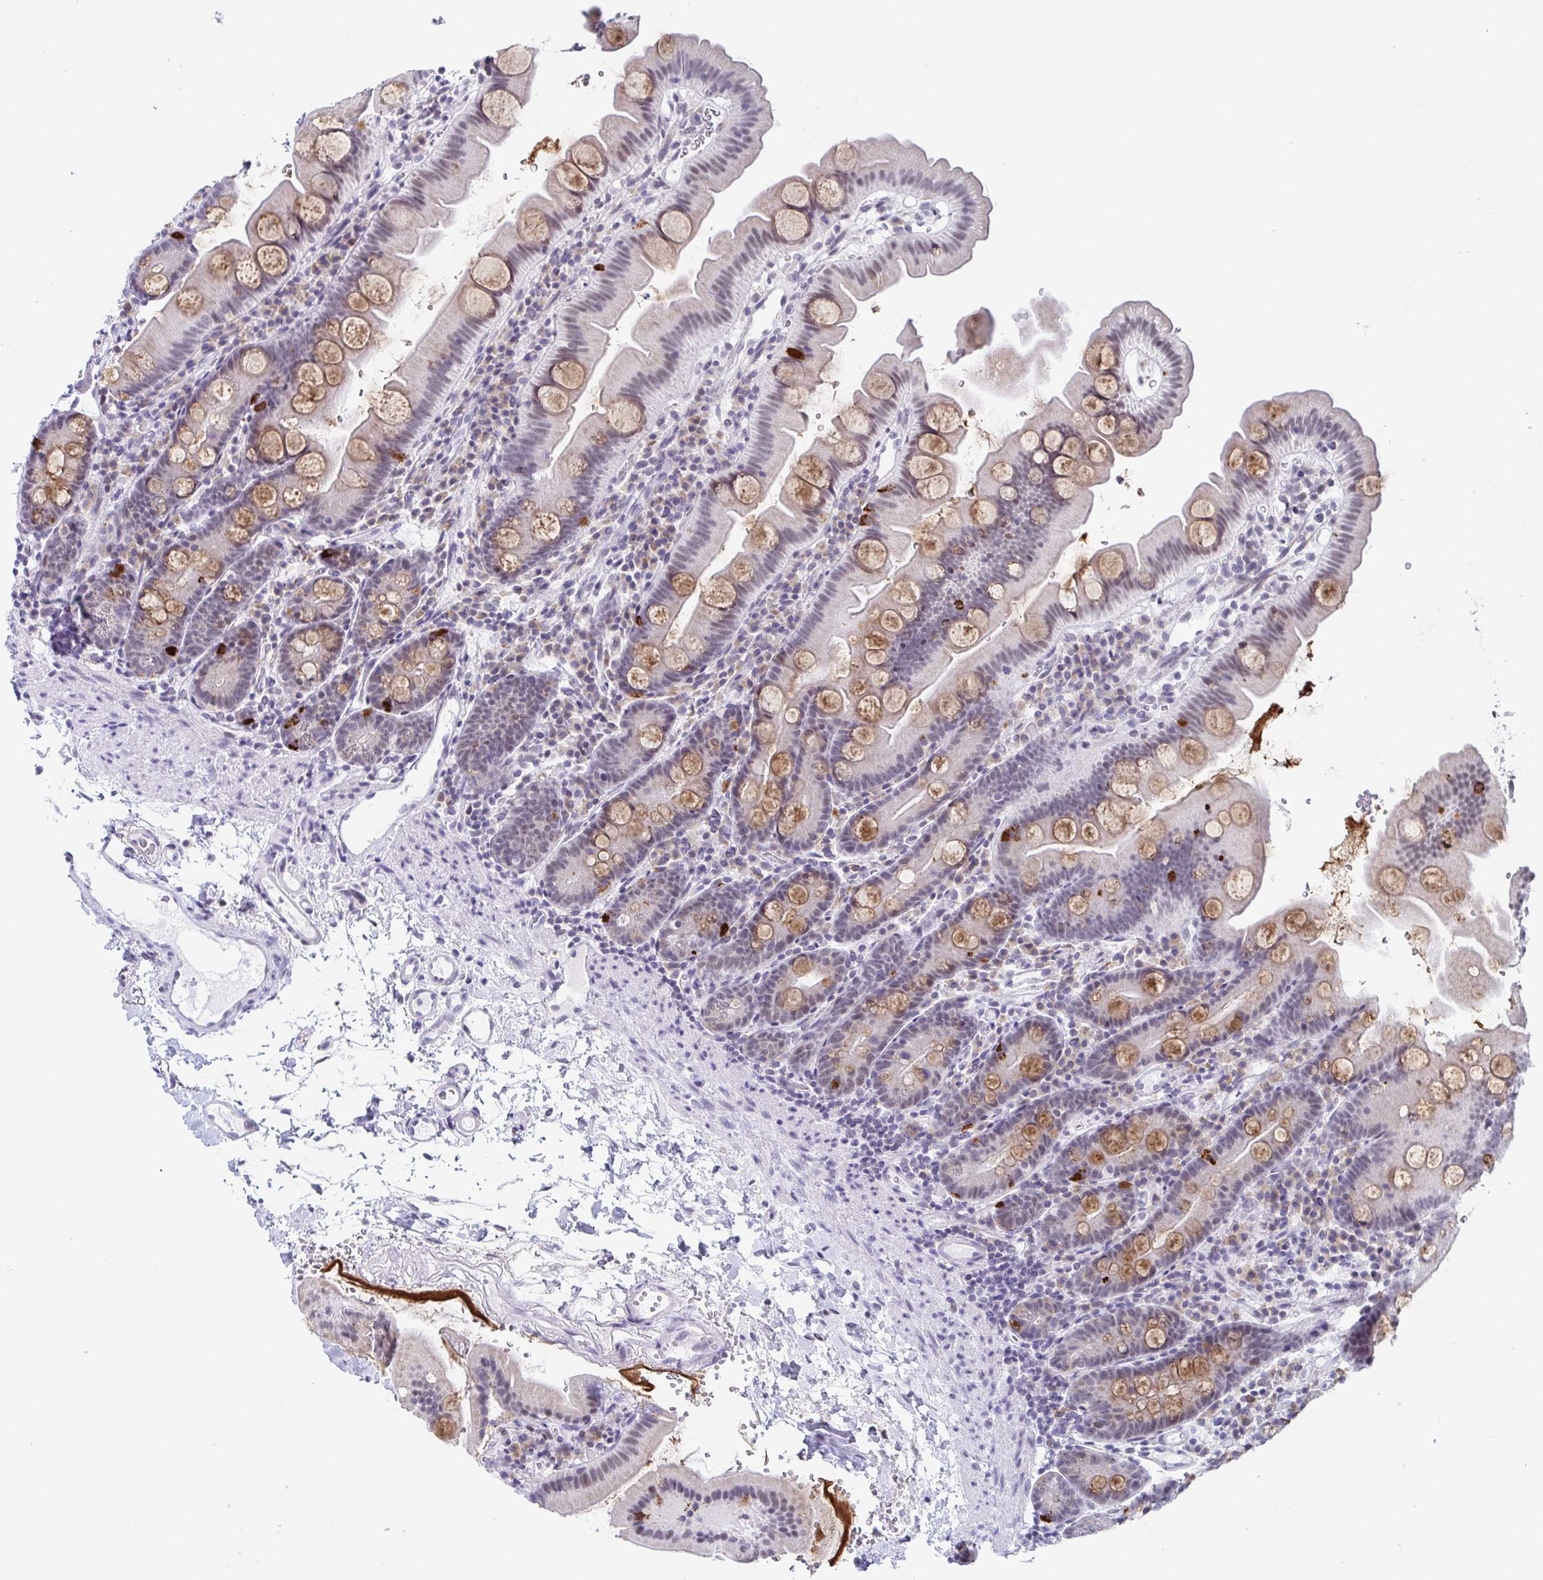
{"staining": {"intensity": "moderate", "quantity": "25%-75%", "location": "cytoplasmic/membranous"}, "tissue": "small intestine", "cell_type": "Glandular cells", "image_type": "normal", "snomed": [{"axis": "morphology", "description": "Normal tissue, NOS"}, {"axis": "topography", "description": "Small intestine"}], "caption": "Human small intestine stained with a protein marker shows moderate staining in glandular cells.", "gene": "WDR72", "patient": {"sex": "female", "age": 68}}